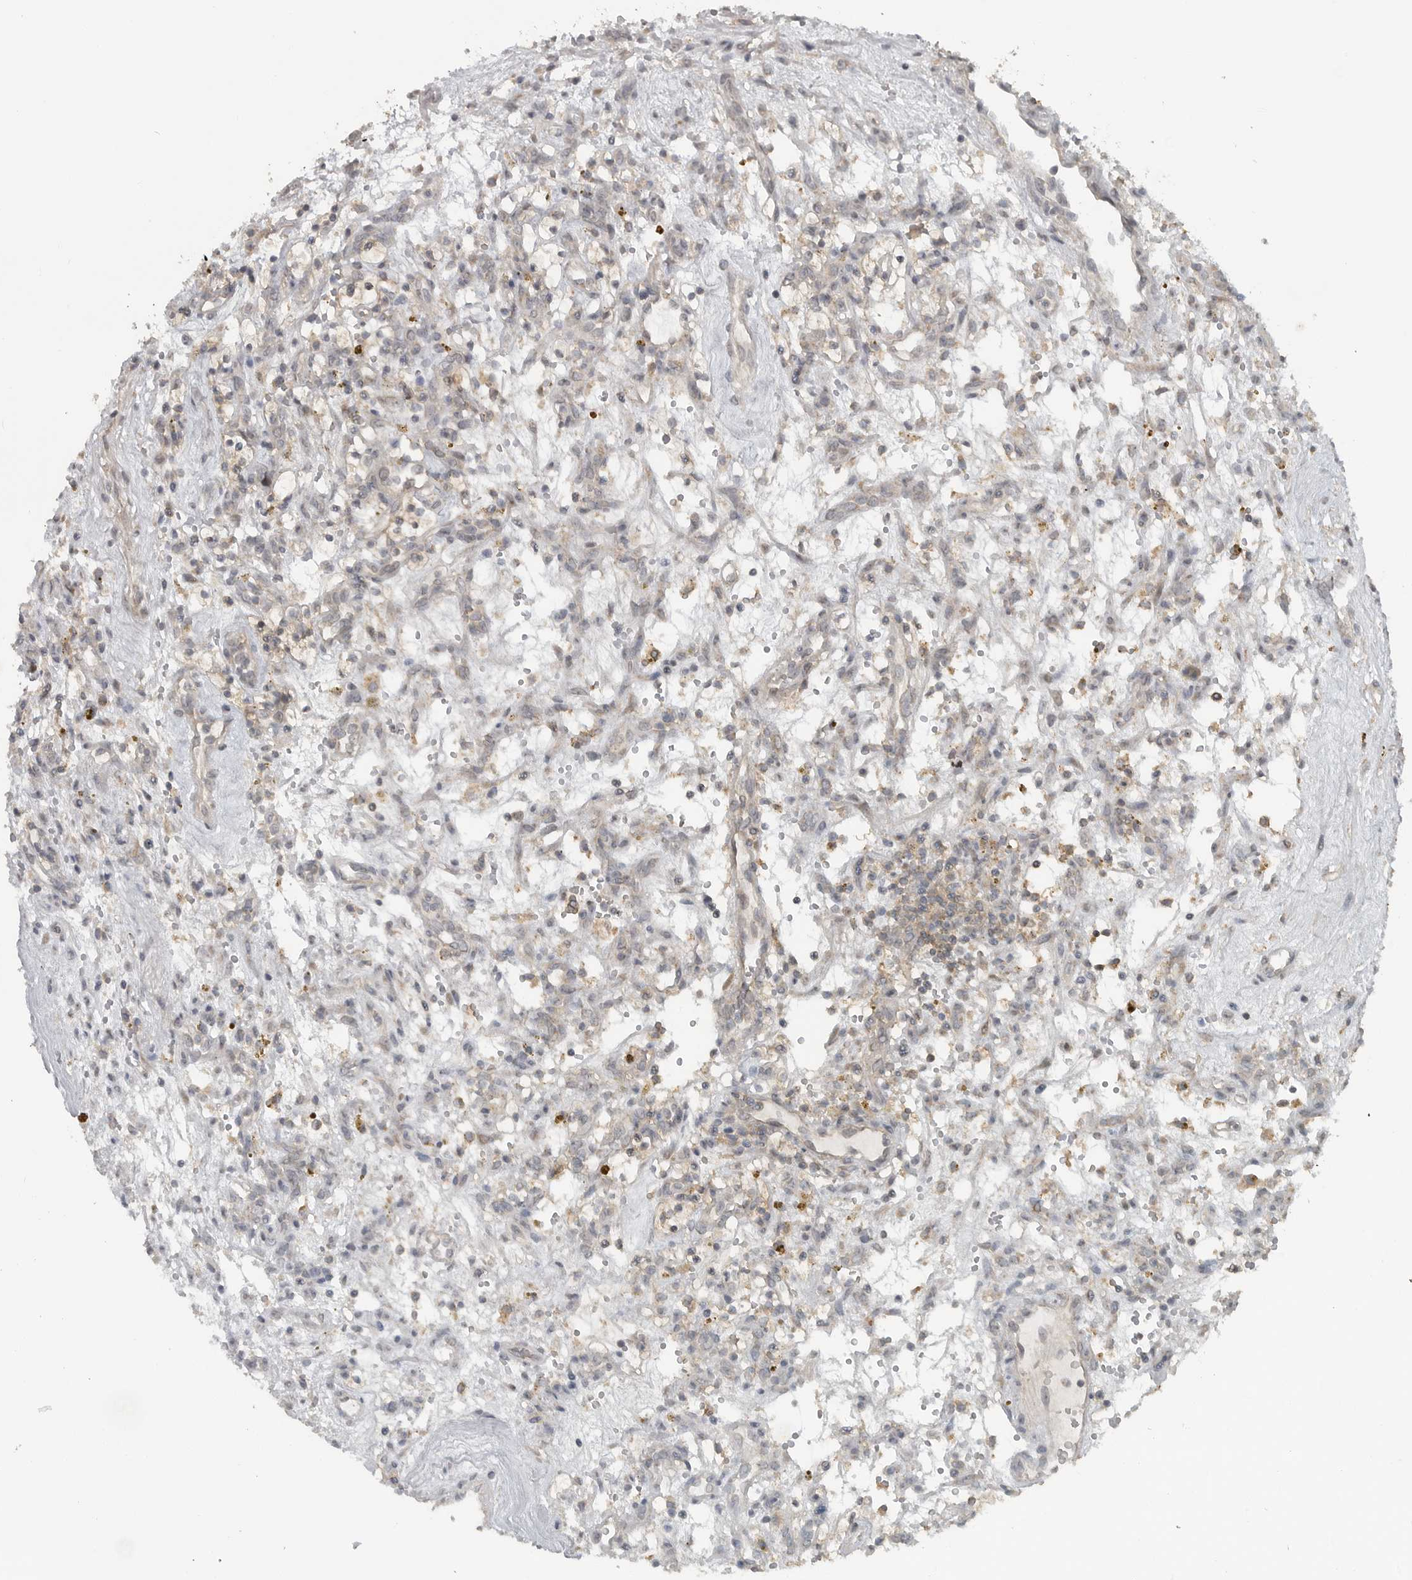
{"staining": {"intensity": "negative", "quantity": "none", "location": "none"}, "tissue": "renal cancer", "cell_type": "Tumor cells", "image_type": "cancer", "snomed": [{"axis": "morphology", "description": "Adenocarcinoma, NOS"}, {"axis": "topography", "description": "Kidney"}], "caption": "Human renal cancer (adenocarcinoma) stained for a protein using IHC exhibits no positivity in tumor cells.", "gene": "LLGL1", "patient": {"sex": "female", "age": 57}}